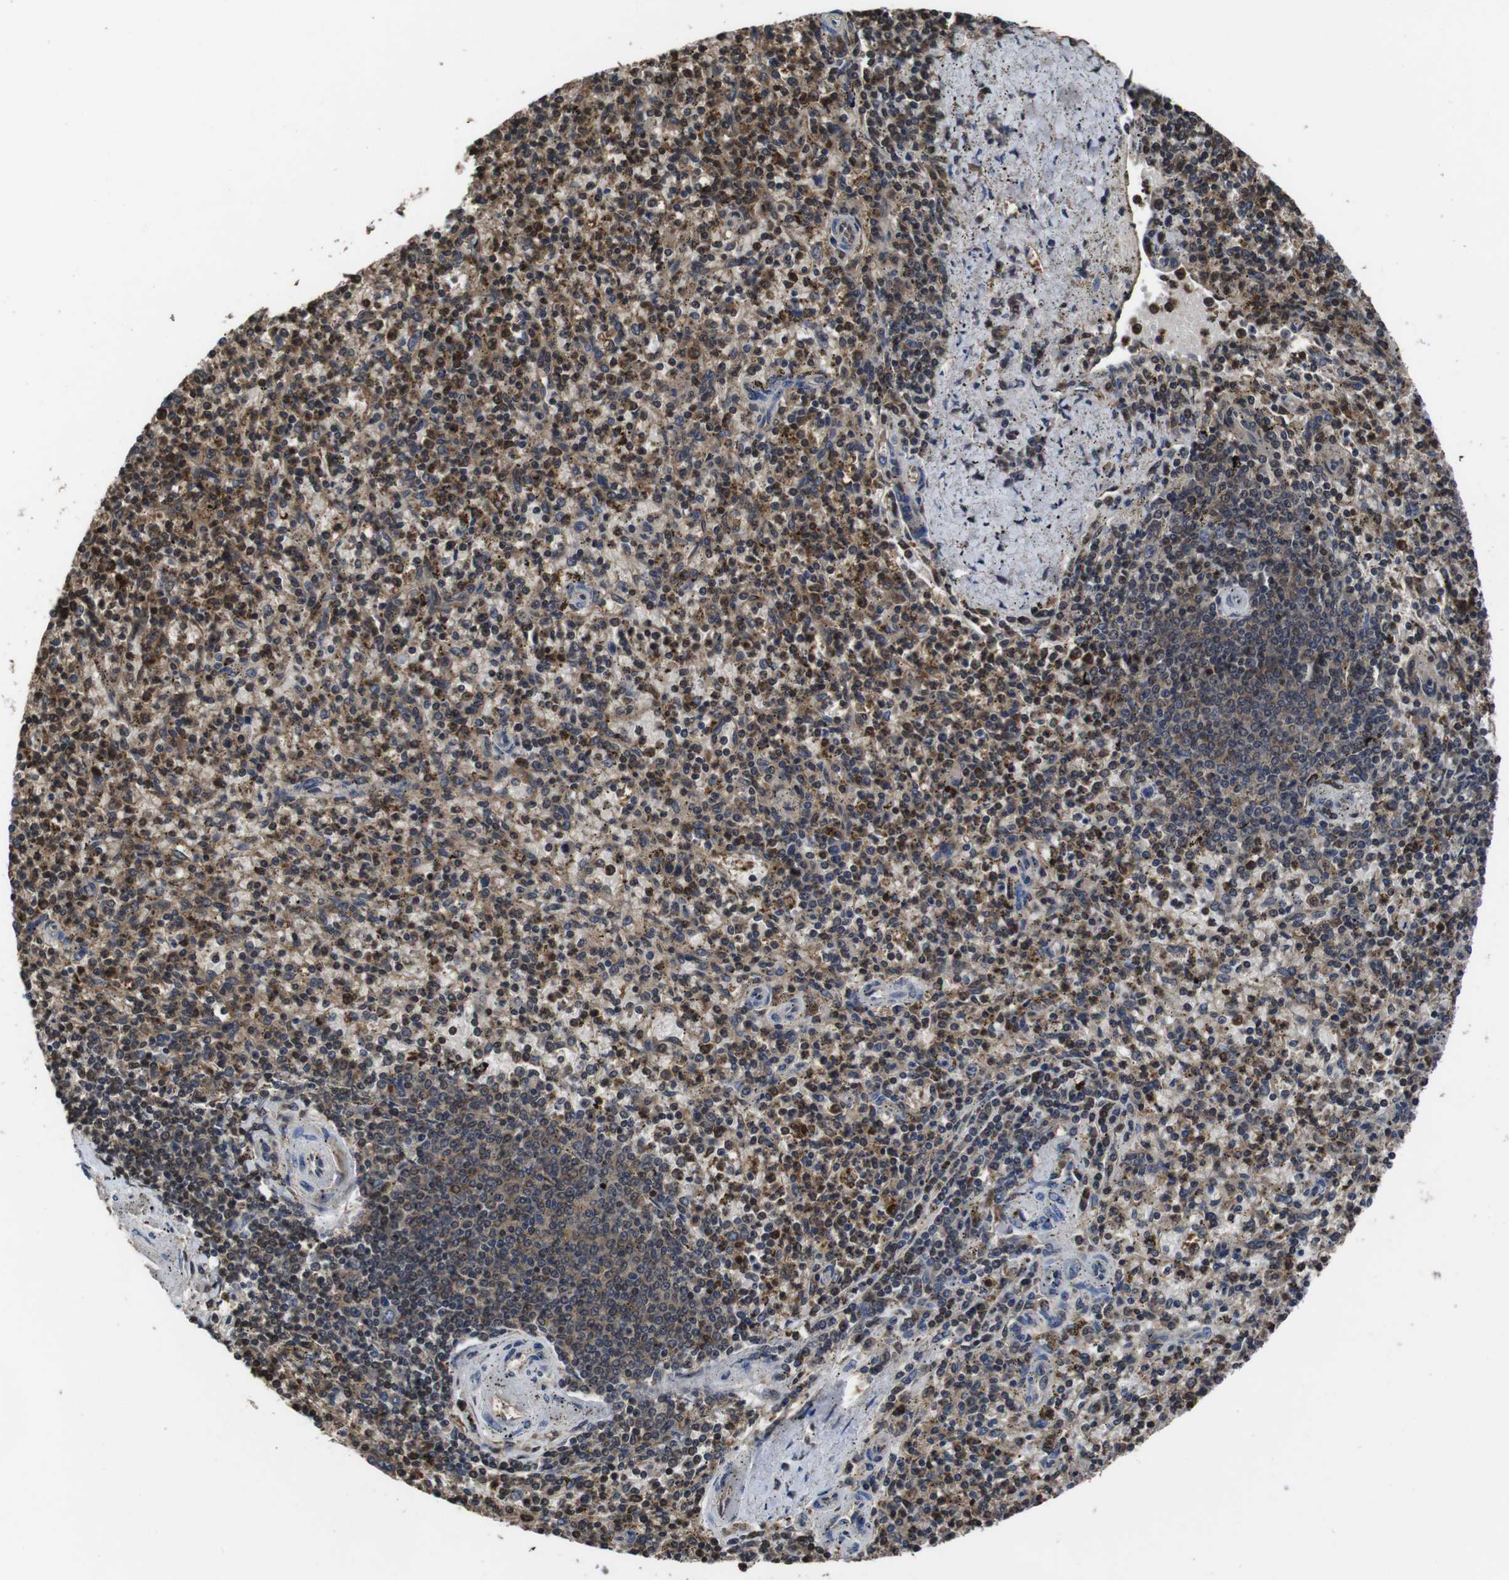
{"staining": {"intensity": "moderate", "quantity": ">75%", "location": "cytoplasmic/membranous"}, "tissue": "spleen", "cell_type": "Cells in red pulp", "image_type": "normal", "snomed": [{"axis": "morphology", "description": "Normal tissue, NOS"}, {"axis": "topography", "description": "Spleen"}], "caption": "This image exhibits normal spleen stained with IHC to label a protein in brown. The cytoplasmic/membranous of cells in red pulp show moderate positivity for the protein. Nuclei are counter-stained blue.", "gene": "CXCL11", "patient": {"sex": "male", "age": 72}}